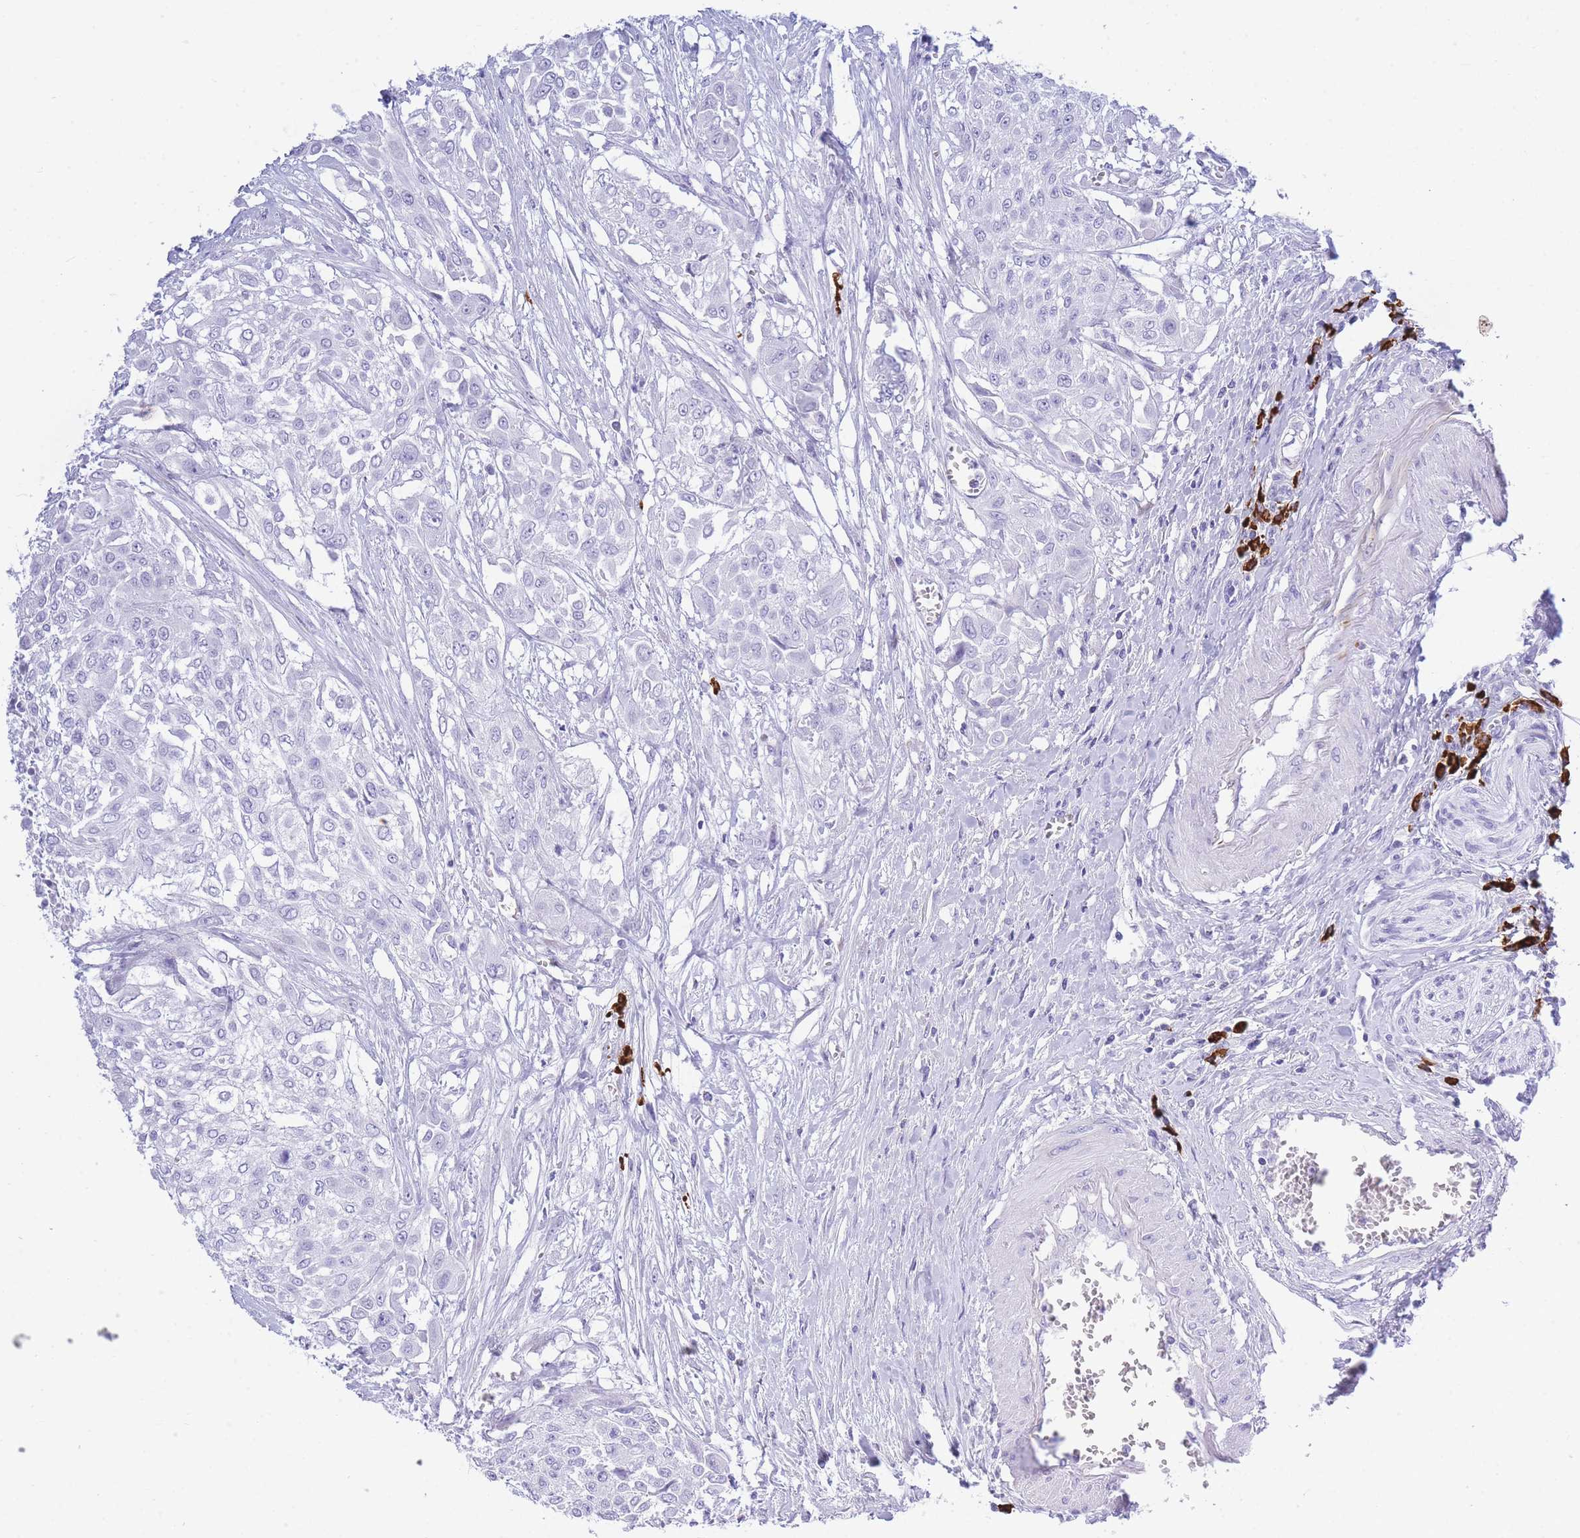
{"staining": {"intensity": "negative", "quantity": "none", "location": "none"}, "tissue": "urothelial cancer", "cell_type": "Tumor cells", "image_type": "cancer", "snomed": [{"axis": "morphology", "description": "Urothelial carcinoma, High grade"}, {"axis": "topography", "description": "Urinary bladder"}], "caption": "The immunohistochemistry histopathology image has no significant positivity in tumor cells of urothelial cancer tissue.", "gene": "ZFP62", "patient": {"sex": "male", "age": 57}}